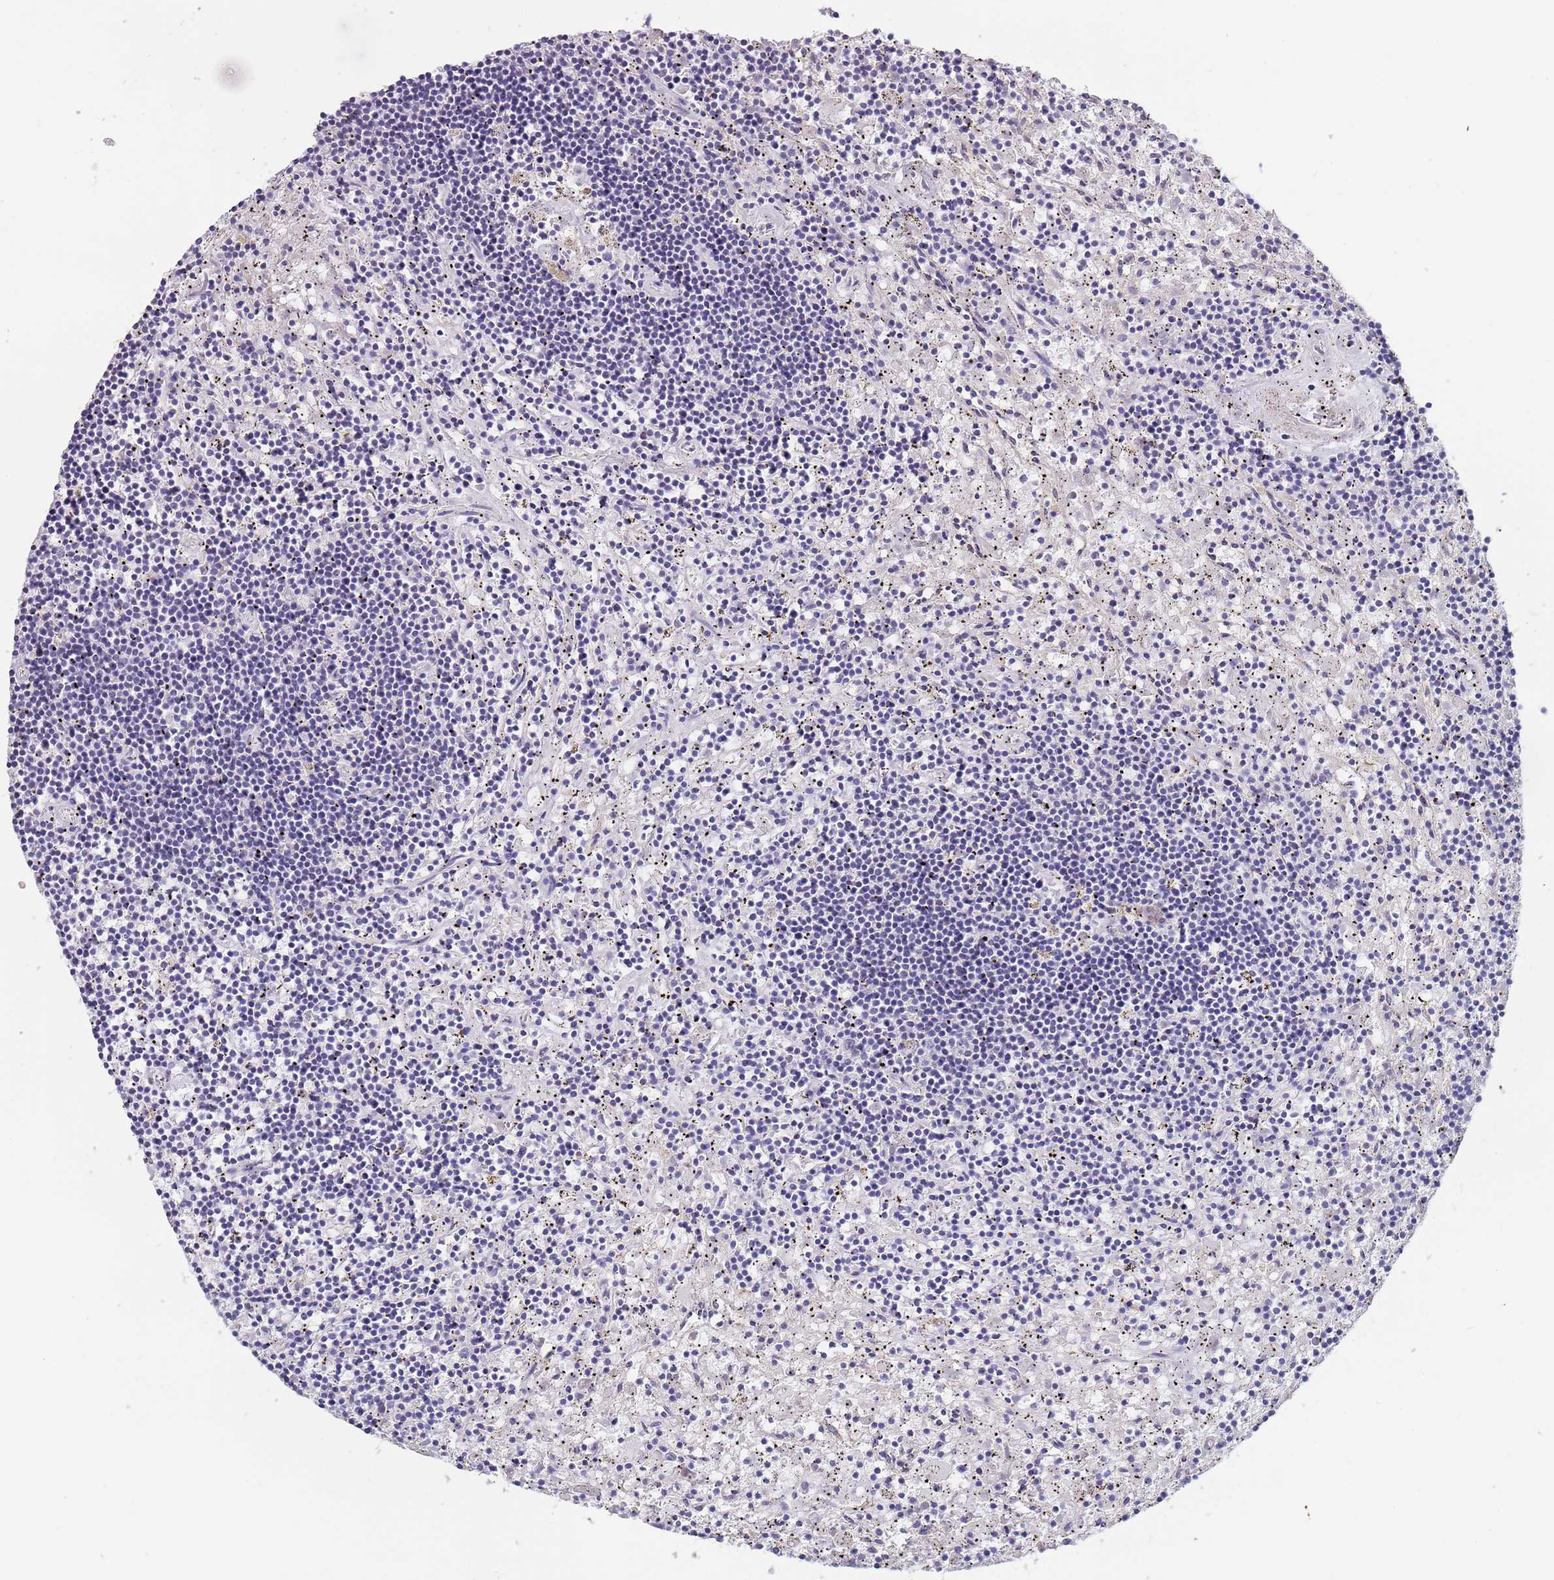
{"staining": {"intensity": "negative", "quantity": "none", "location": "none"}, "tissue": "lymphoma", "cell_type": "Tumor cells", "image_type": "cancer", "snomed": [{"axis": "morphology", "description": "Malignant lymphoma, non-Hodgkin's type, Low grade"}, {"axis": "topography", "description": "Spleen"}], "caption": "Low-grade malignant lymphoma, non-Hodgkin's type was stained to show a protein in brown. There is no significant positivity in tumor cells. (Brightfield microscopy of DAB IHC at high magnification).", "gene": "MAN1C1", "patient": {"sex": "male", "age": 76}}